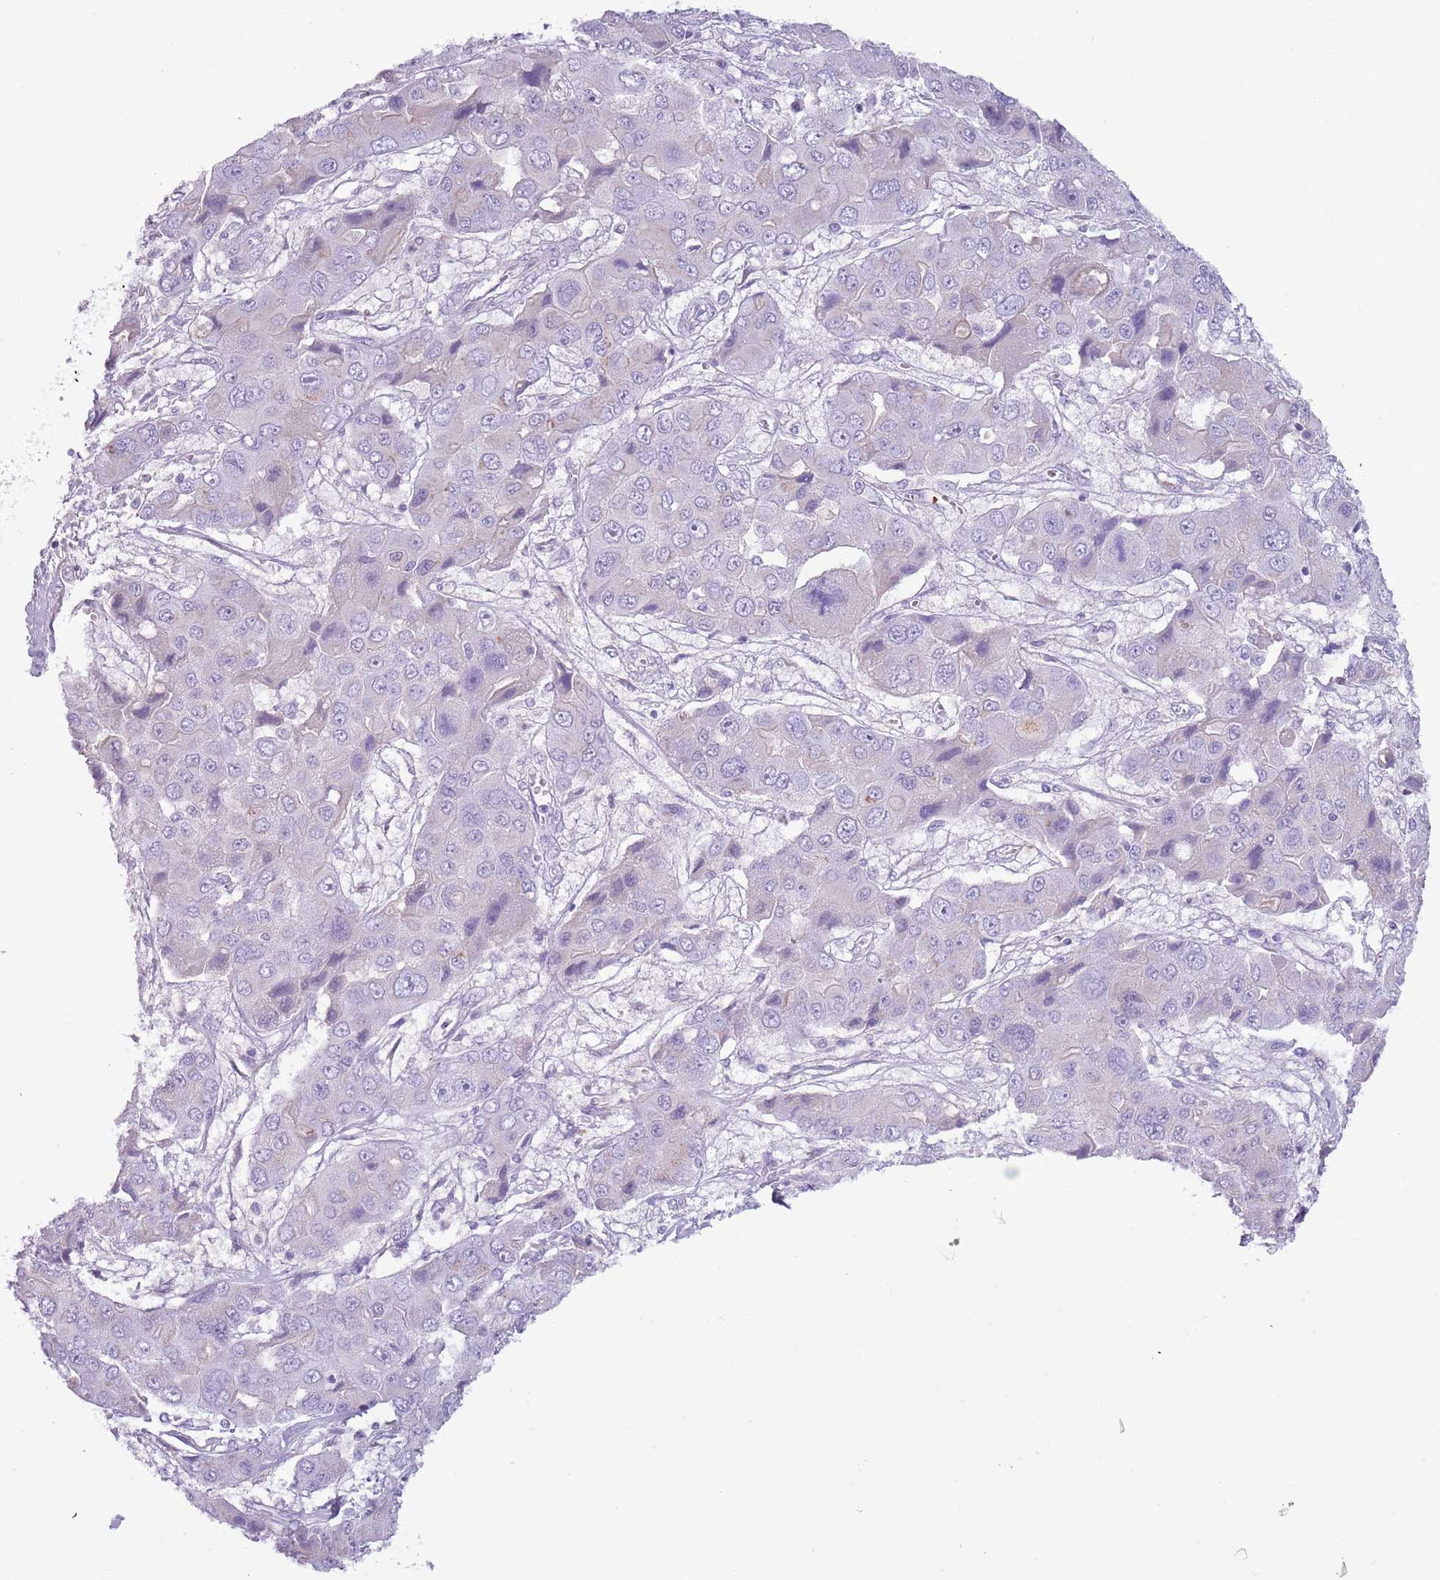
{"staining": {"intensity": "negative", "quantity": "none", "location": "none"}, "tissue": "liver cancer", "cell_type": "Tumor cells", "image_type": "cancer", "snomed": [{"axis": "morphology", "description": "Cholangiocarcinoma"}, {"axis": "topography", "description": "Liver"}], "caption": "This is a histopathology image of immunohistochemistry staining of liver cancer, which shows no expression in tumor cells. (Immunohistochemistry (ihc), brightfield microscopy, high magnification).", "gene": "NBPF6", "patient": {"sex": "male", "age": 67}}